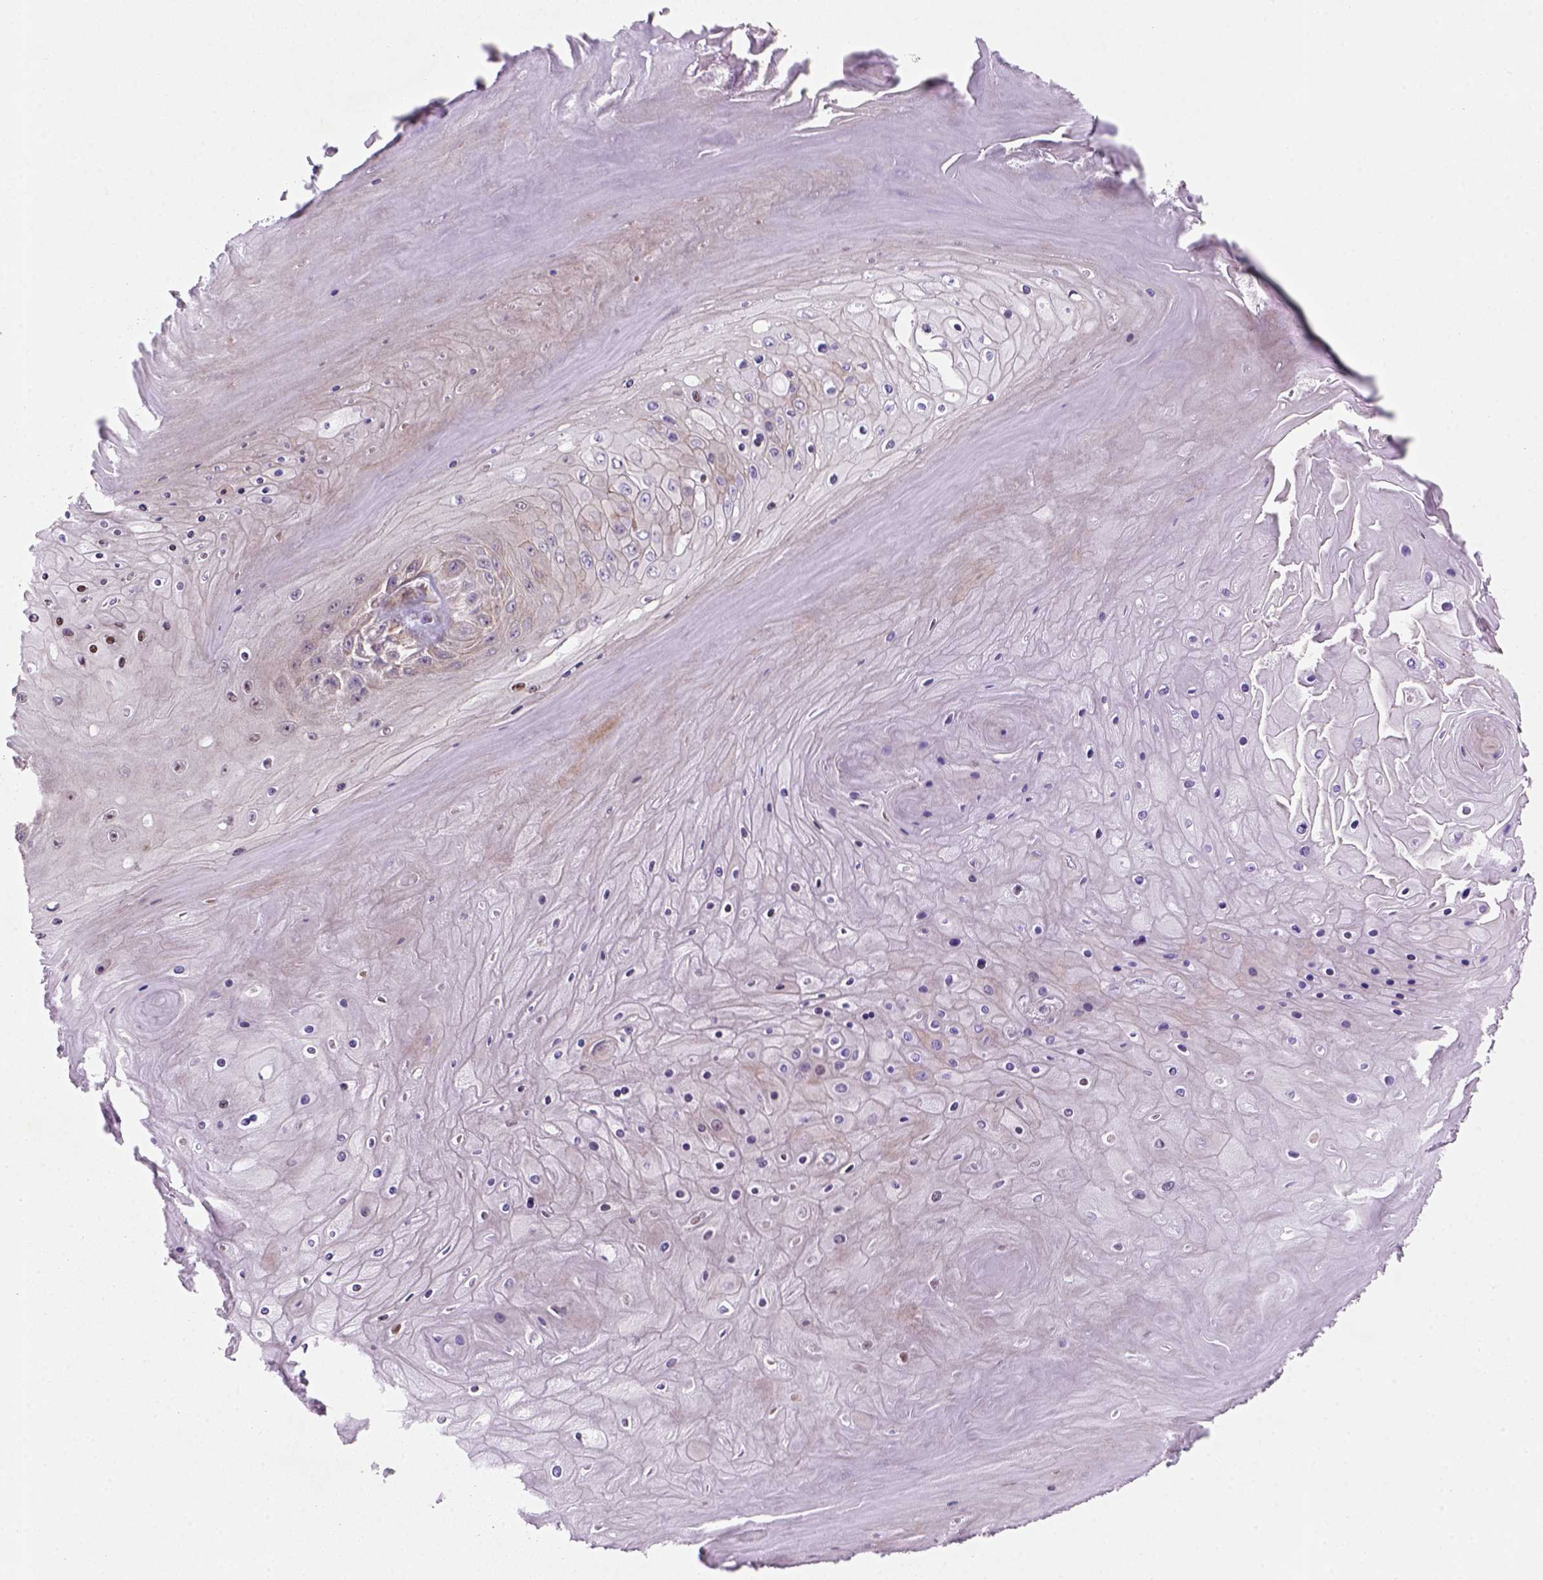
{"staining": {"intensity": "moderate", "quantity": "<25%", "location": "nuclear"}, "tissue": "skin cancer", "cell_type": "Tumor cells", "image_type": "cancer", "snomed": [{"axis": "morphology", "description": "Squamous cell carcinoma, NOS"}, {"axis": "topography", "description": "Skin"}], "caption": "Immunohistochemistry (IHC) of human skin cancer (squamous cell carcinoma) exhibits low levels of moderate nuclear staining in approximately <25% of tumor cells.", "gene": "VSTM5", "patient": {"sex": "male", "age": 62}}